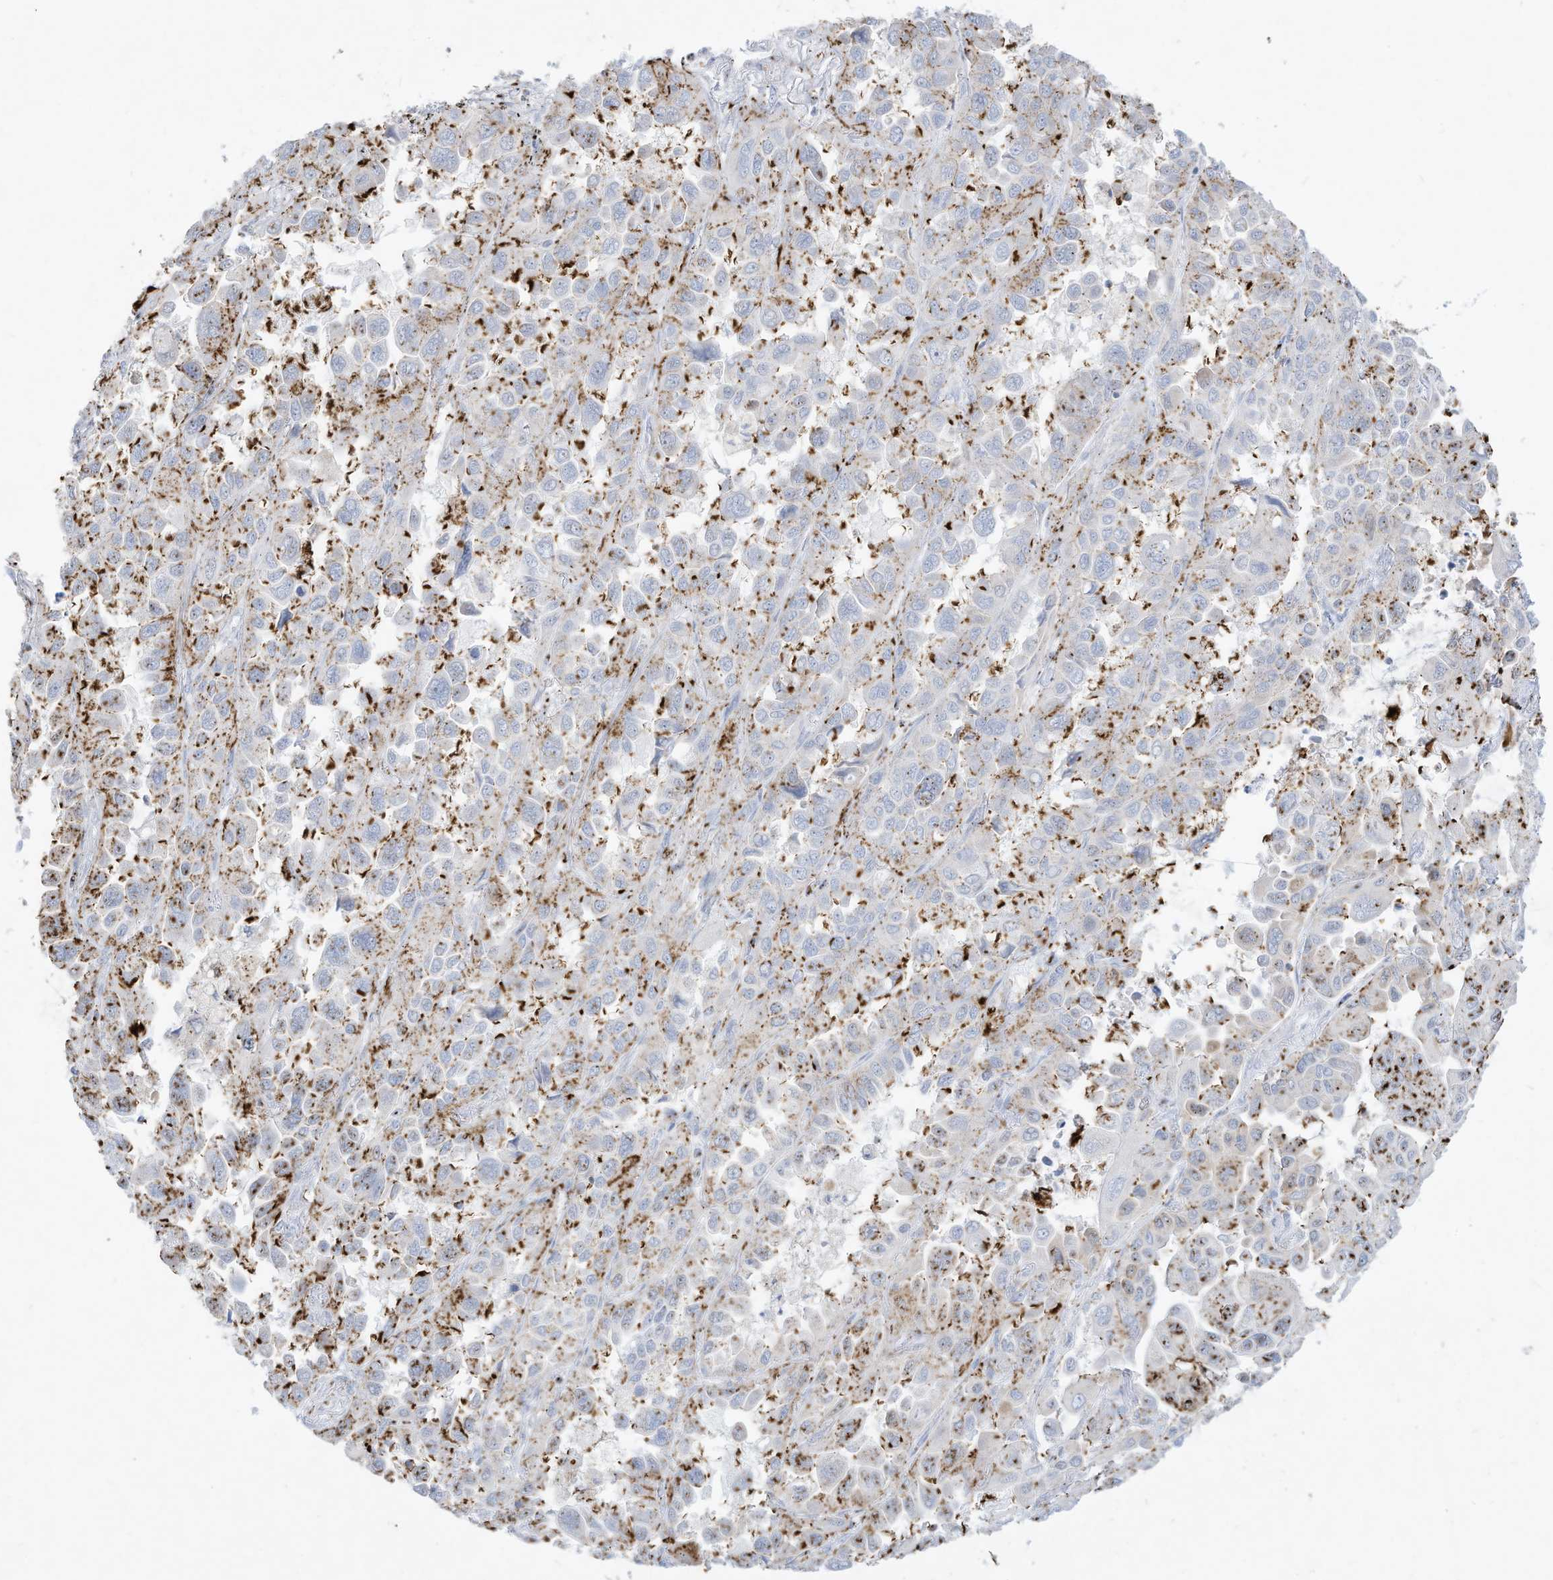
{"staining": {"intensity": "moderate", "quantity": "<25%", "location": "cytoplasmic/membranous"}, "tissue": "lung cancer", "cell_type": "Tumor cells", "image_type": "cancer", "snomed": [{"axis": "morphology", "description": "Adenocarcinoma, NOS"}, {"axis": "topography", "description": "Lung"}], "caption": "A low amount of moderate cytoplasmic/membranous staining is identified in approximately <25% of tumor cells in adenocarcinoma (lung) tissue.", "gene": "THNSL2", "patient": {"sex": "male", "age": 64}}